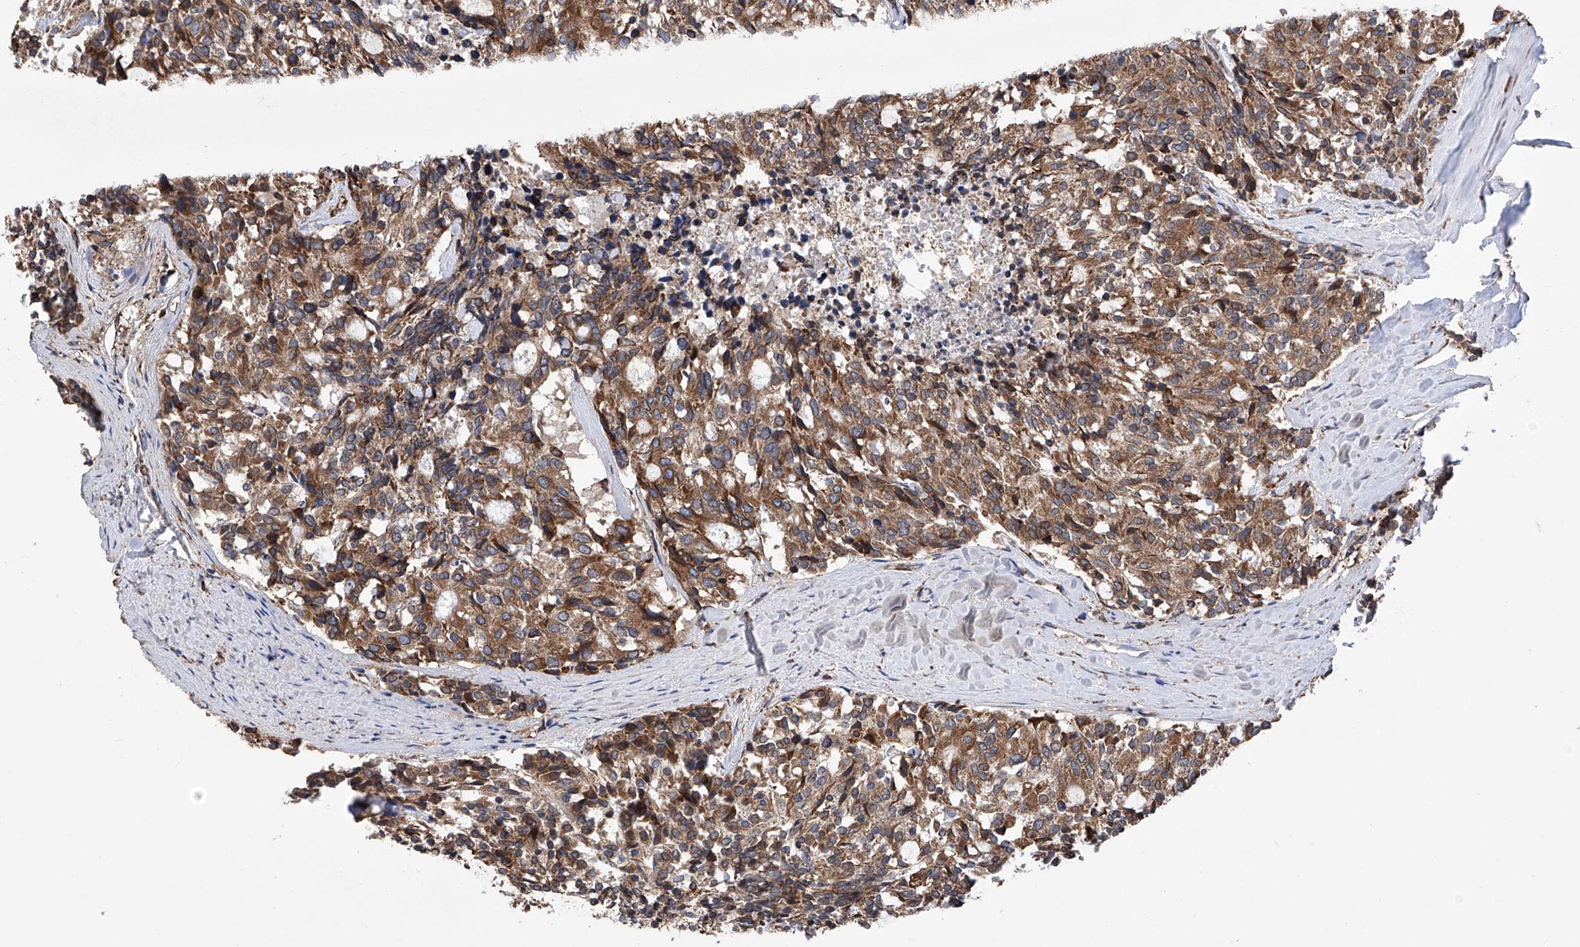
{"staining": {"intensity": "moderate", "quantity": ">75%", "location": "cytoplasmic/membranous"}, "tissue": "carcinoid", "cell_type": "Tumor cells", "image_type": "cancer", "snomed": [{"axis": "morphology", "description": "Carcinoid, malignant, NOS"}, {"axis": "topography", "description": "Pancreas"}], "caption": "Moderate cytoplasmic/membranous protein staining is appreciated in about >75% of tumor cells in malignant carcinoid. (Stains: DAB (3,3'-diaminobenzidine) in brown, nuclei in blue, Microscopy: brightfield microscopy at high magnification).", "gene": "DNAH8", "patient": {"sex": "female", "age": 54}}